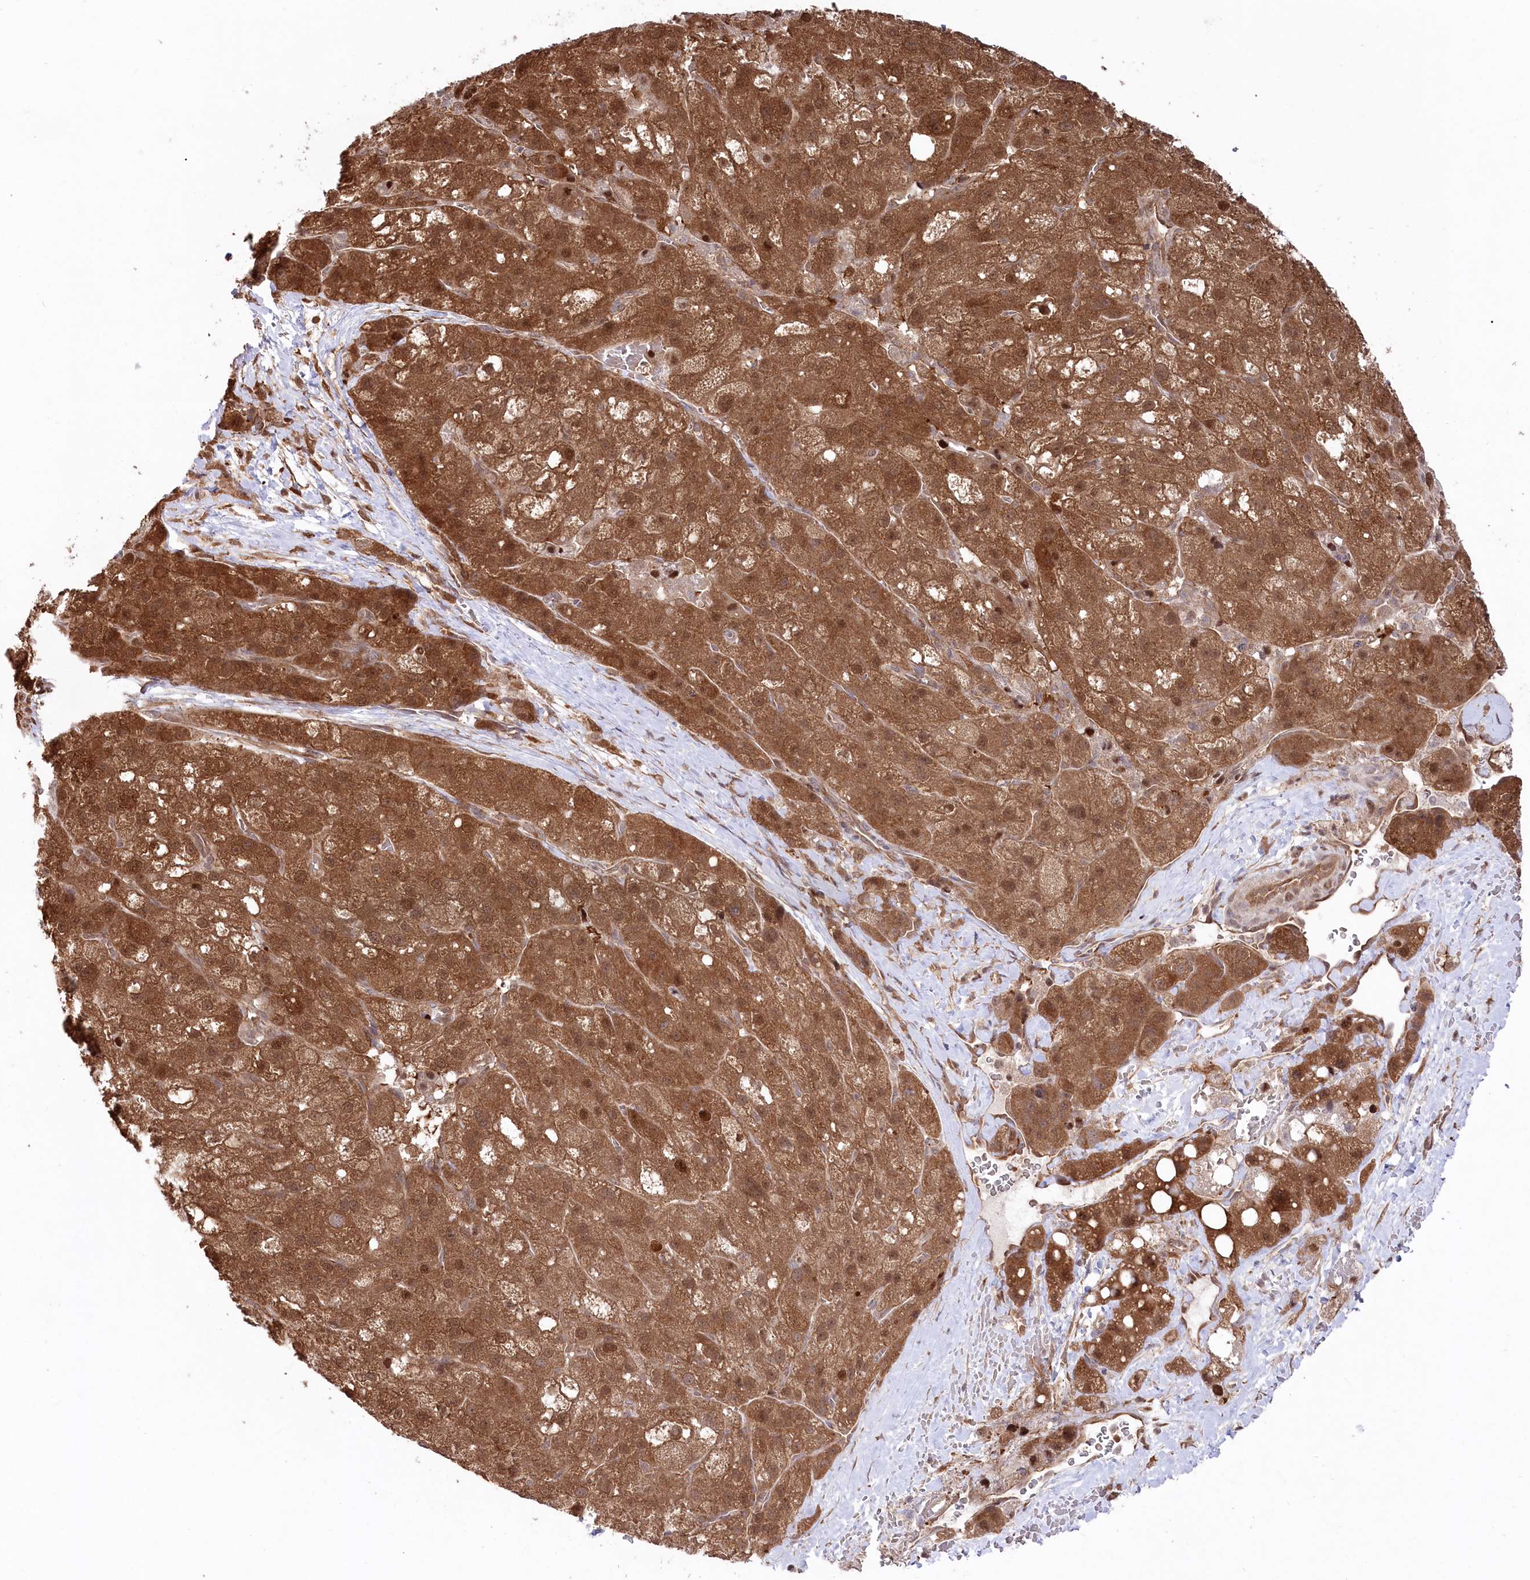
{"staining": {"intensity": "strong", "quantity": ">75%", "location": "cytoplasmic/membranous,nuclear"}, "tissue": "liver cancer", "cell_type": "Tumor cells", "image_type": "cancer", "snomed": [{"axis": "morphology", "description": "Normal tissue, NOS"}, {"axis": "morphology", "description": "Carcinoma, Hepatocellular, NOS"}, {"axis": "topography", "description": "Liver"}], "caption": "There is high levels of strong cytoplasmic/membranous and nuclear positivity in tumor cells of liver cancer (hepatocellular carcinoma), as demonstrated by immunohistochemical staining (brown color).", "gene": "PSMA1", "patient": {"sex": "male", "age": 57}}